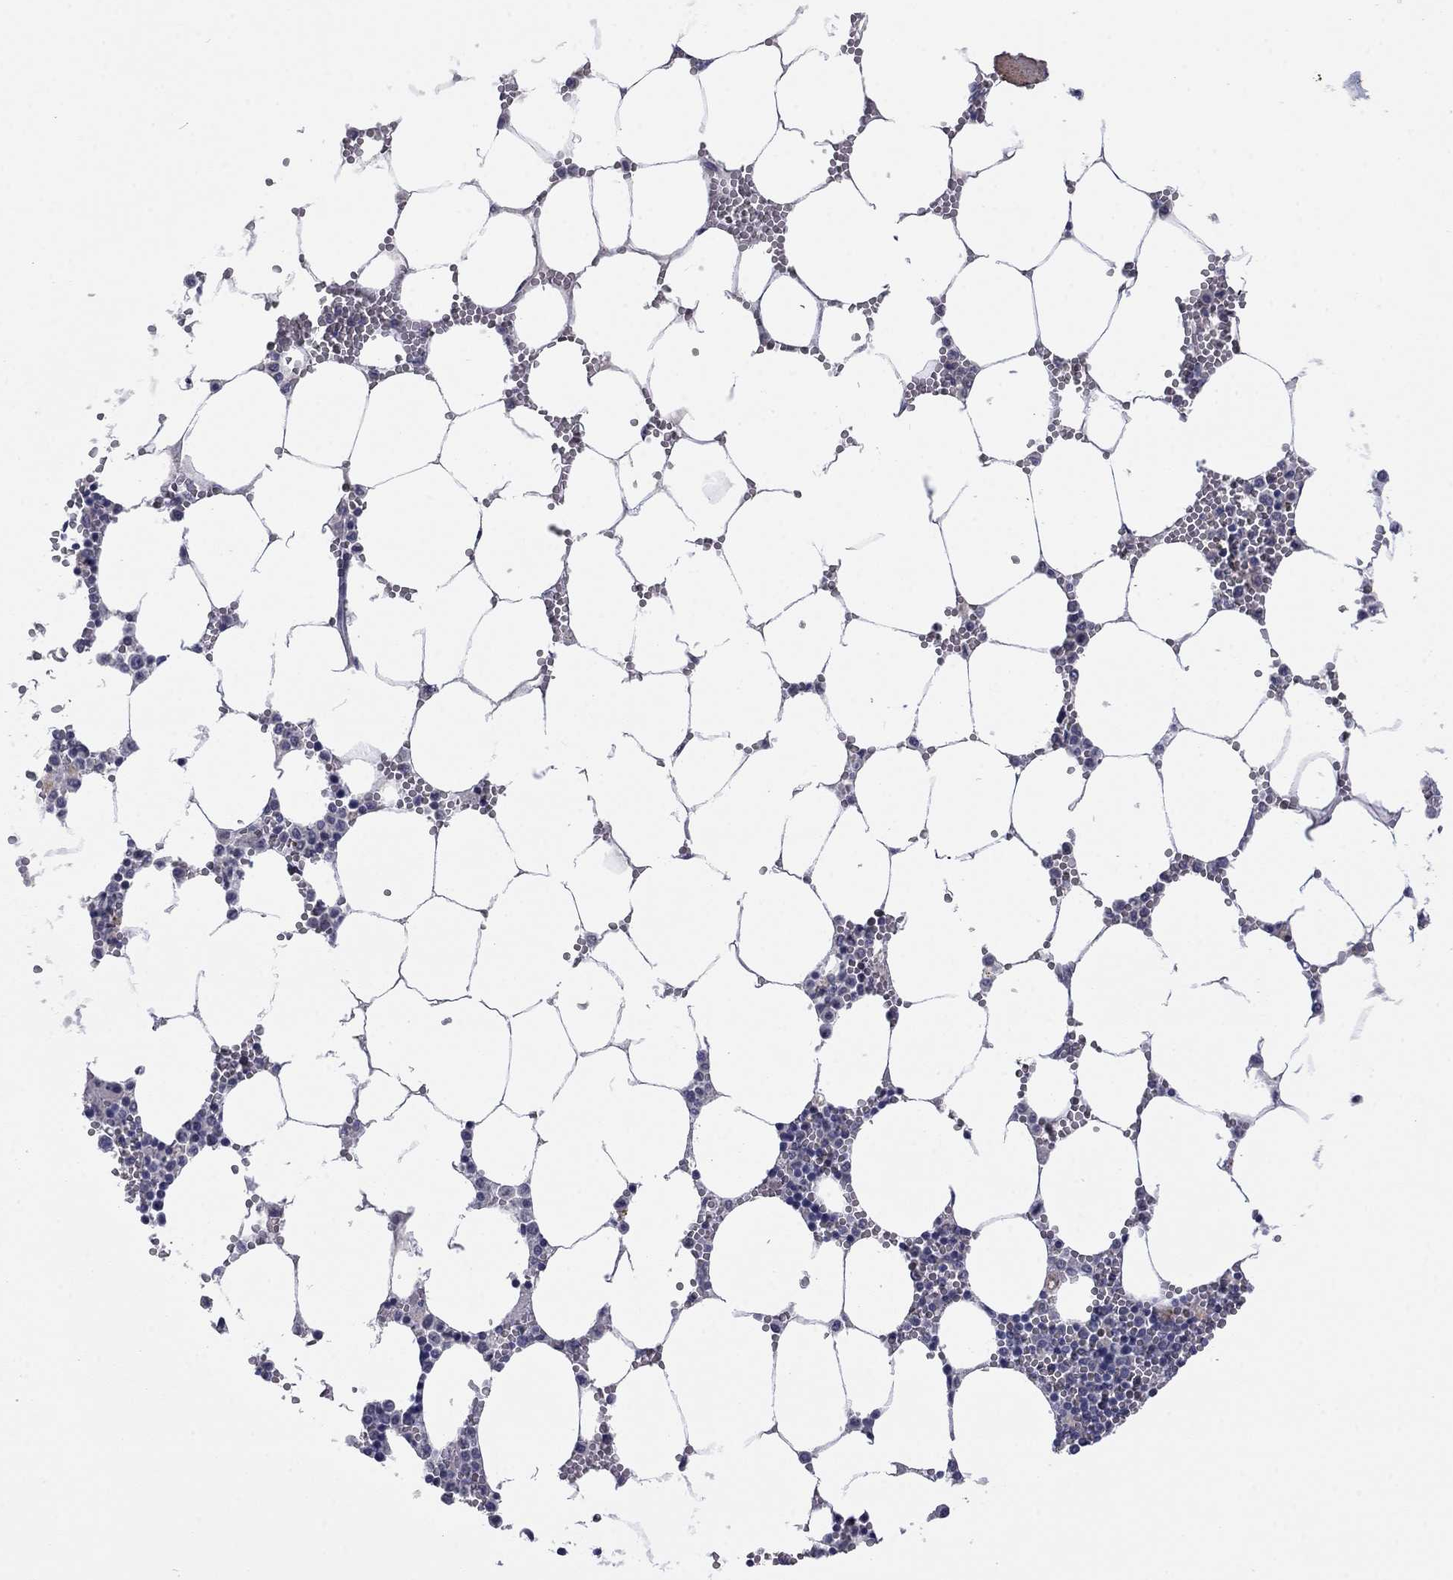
{"staining": {"intensity": "negative", "quantity": "none", "location": "none"}, "tissue": "bone marrow", "cell_type": "Hematopoietic cells", "image_type": "normal", "snomed": [{"axis": "morphology", "description": "Normal tissue, NOS"}, {"axis": "topography", "description": "Bone marrow"}], "caption": "Bone marrow stained for a protein using immunohistochemistry displays no staining hematopoietic cells.", "gene": "IP6K3", "patient": {"sex": "female", "age": 64}}